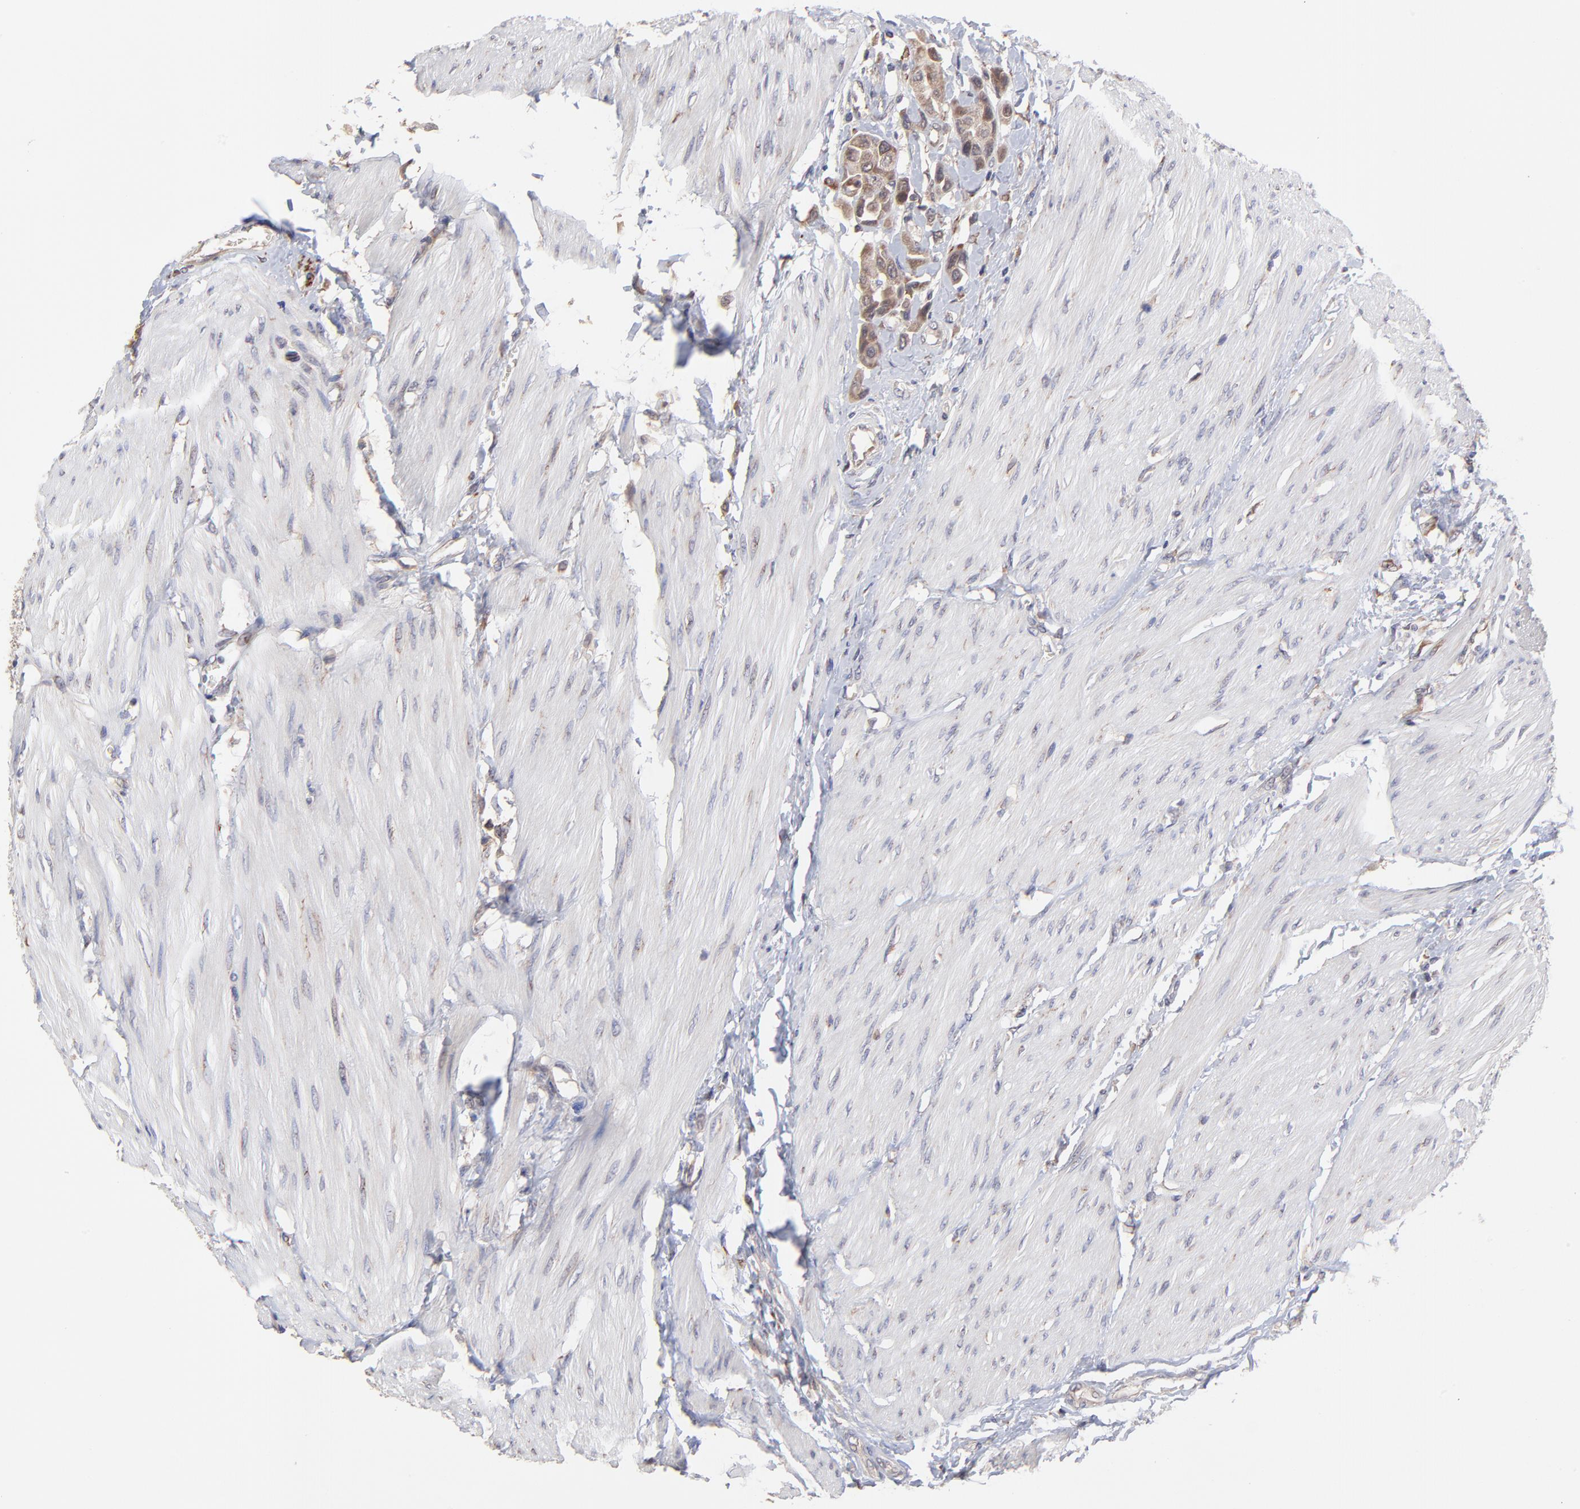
{"staining": {"intensity": "weak", "quantity": ">75%", "location": "cytoplasmic/membranous"}, "tissue": "urothelial cancer", "cell_type": "Tumor cells", "image_type": "cancer", "snomed": [{"axis": "morphology", "description": "Urothelial carcinoma, High grade"}, {"axis": "topography", "description": "Urinary bladder"}], "caption": "Immunohistochemistry (IHC) histopathology image of urothelial cancer stained for a protein (brown), which reveals low levels of weak cytoplasmic/membranous staining in about >75% of tumor cells.", "gene": "CHL1", "patient": {"sex": "male", "age": 50}}